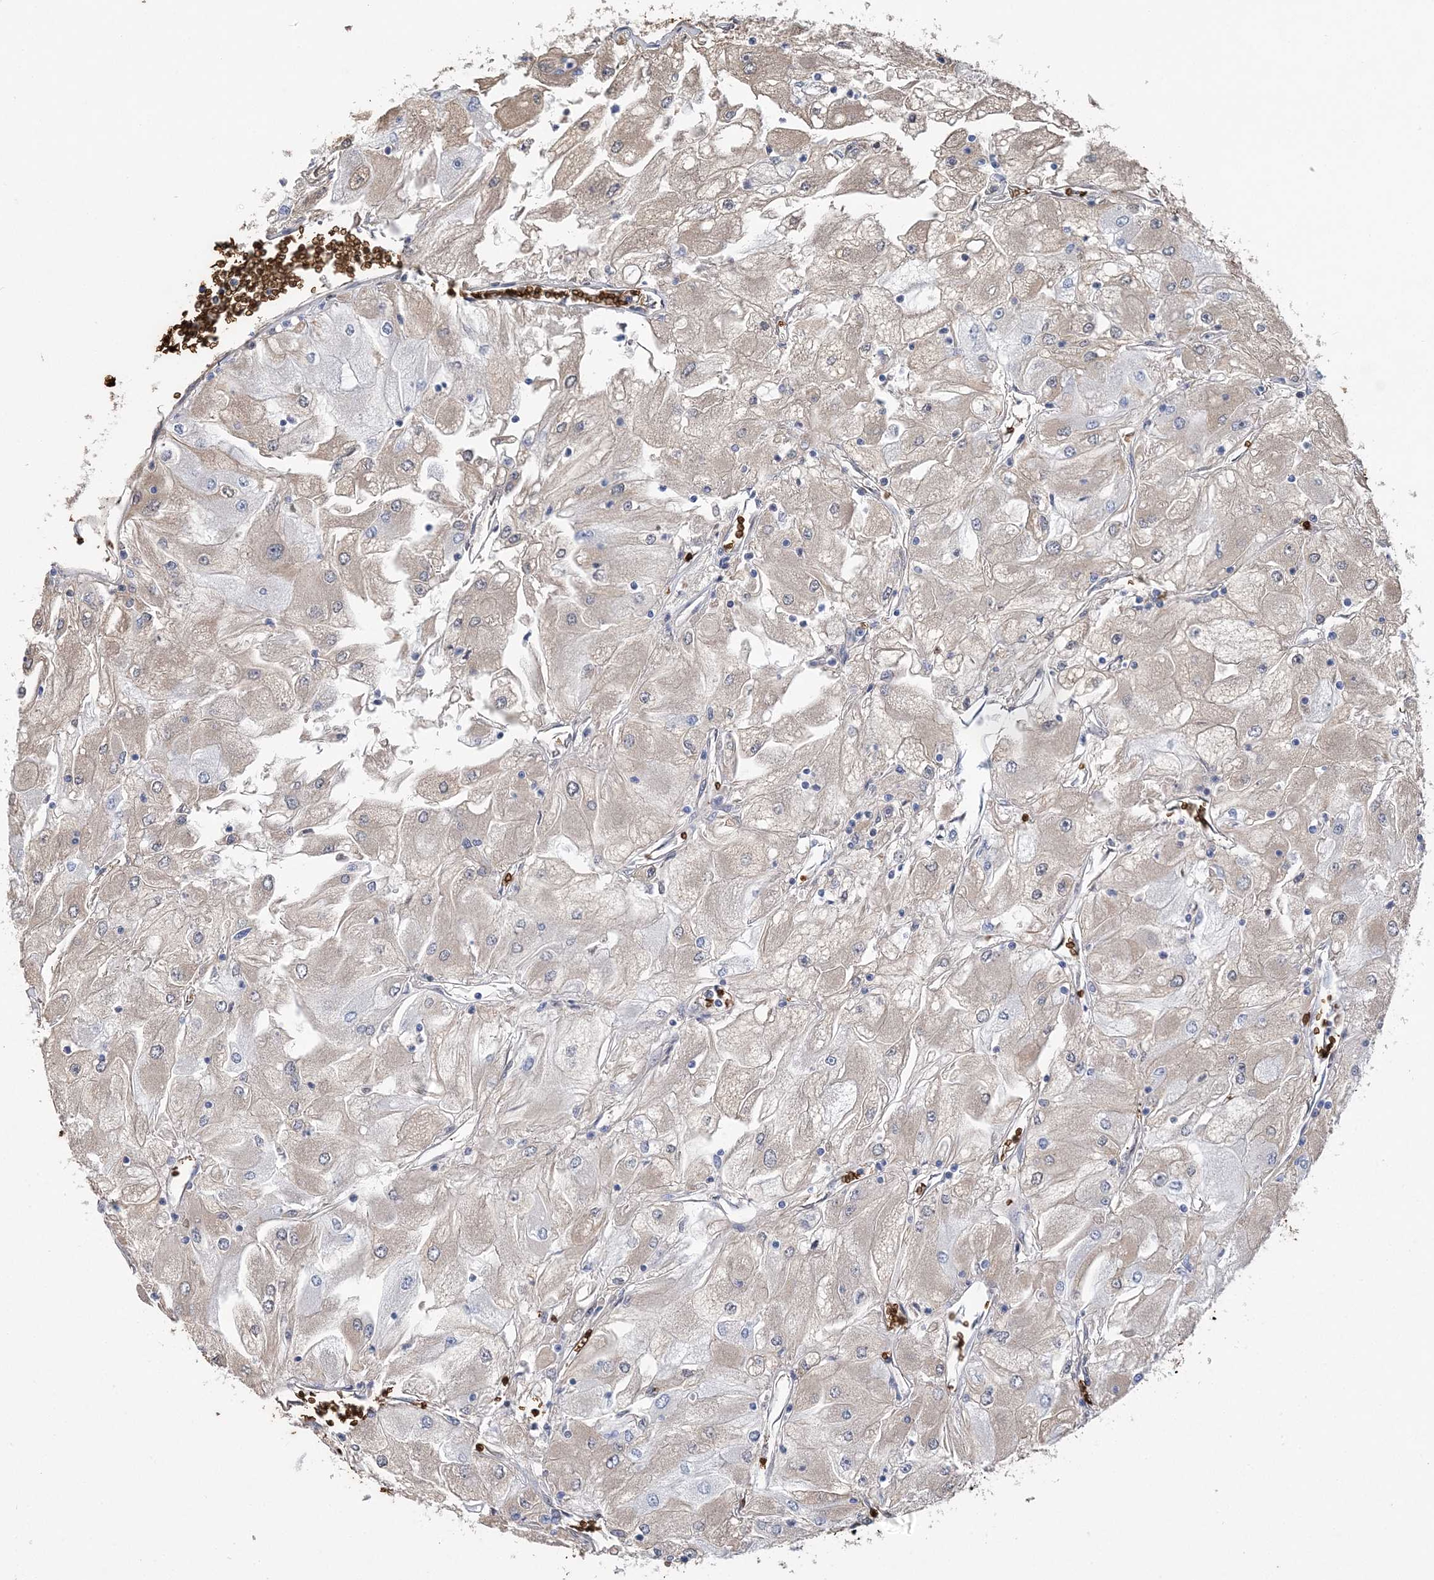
{"staining": {"intensity": "weak", "quantity": "<25%", "location": "cytoplasmic/membranous"}, "tissue": "renal cancer", "cell_type": "Tumor cells", "image_type": "cancer", "snomed": [{"axis": "morphology", "description": "Adenocarcinoma, NOS"}, {"axis": "topography", "description": "Kidney"}], "caption": "DAB immunohistochemical staining of human adenocarcinoma (renal) demonstrates no significant staining in tumor cells. (DAB (3,3'-diaminobenzidine) IHC with hematoxylin counter stain).", "gene": "HBD", "patient": {"sex": "male", "age": 80}}